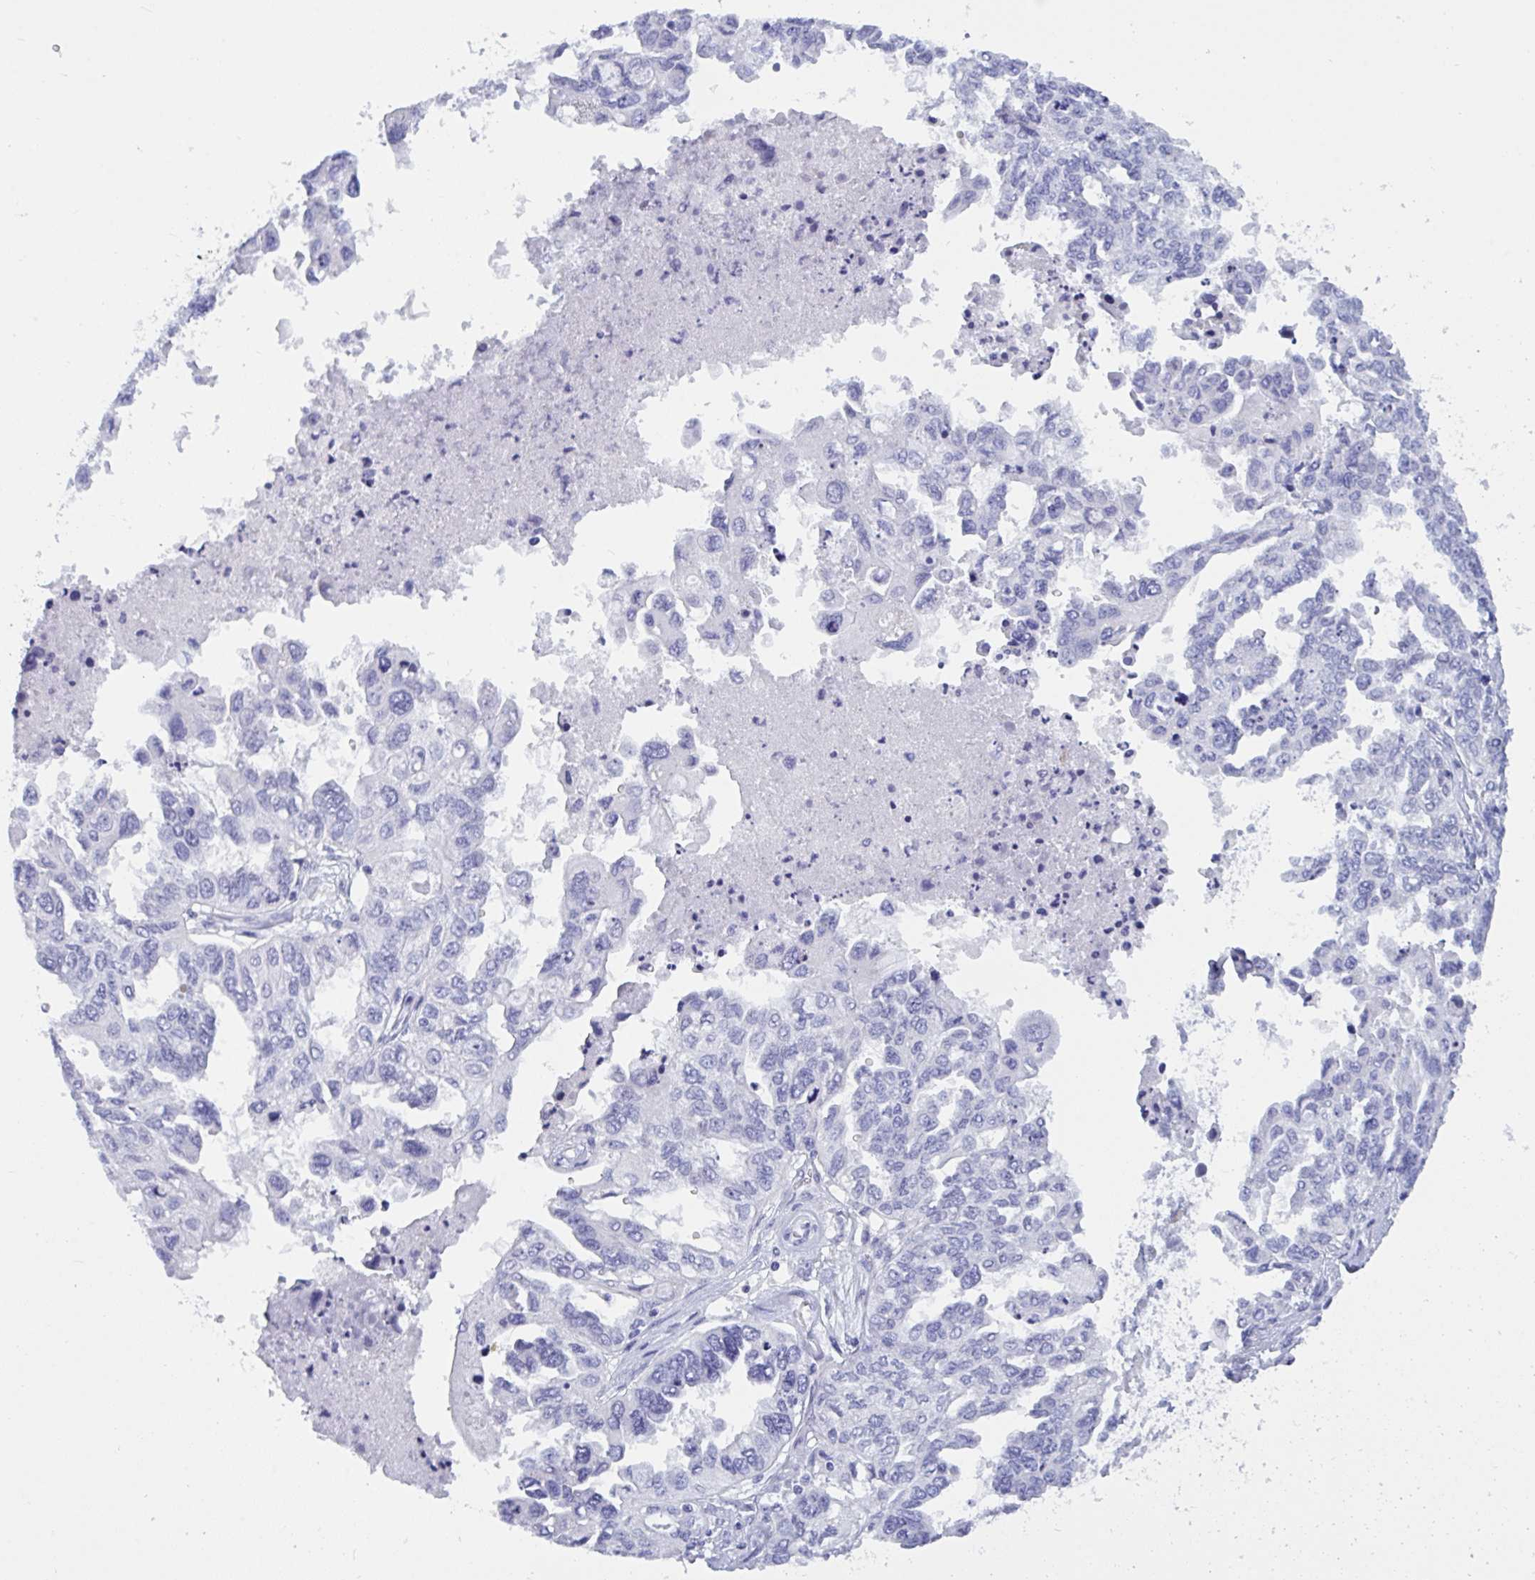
{"staining": {"intensity": "negative", "quantity": "none", "location": "none"}, "tissue": "ovarian cancer", "cell_type": "Tumor cells", "image_type": "cancer", "snomed": [{"axis": "morphology", "description": "Cystadenocarcinoma, serous, NOS"}, {"axis": "topography", "description": "Ovary"}], "caption": "Ovarian cancer was stained to show a protein in brown. There is no significant positivity in tumor cells. (Brightfield microscopy of DAB (3,3'-diaminobenzidine) IHC at high magnification).", "gene": "OXLD1", "patient": {"sex": "female", "age": 53}}